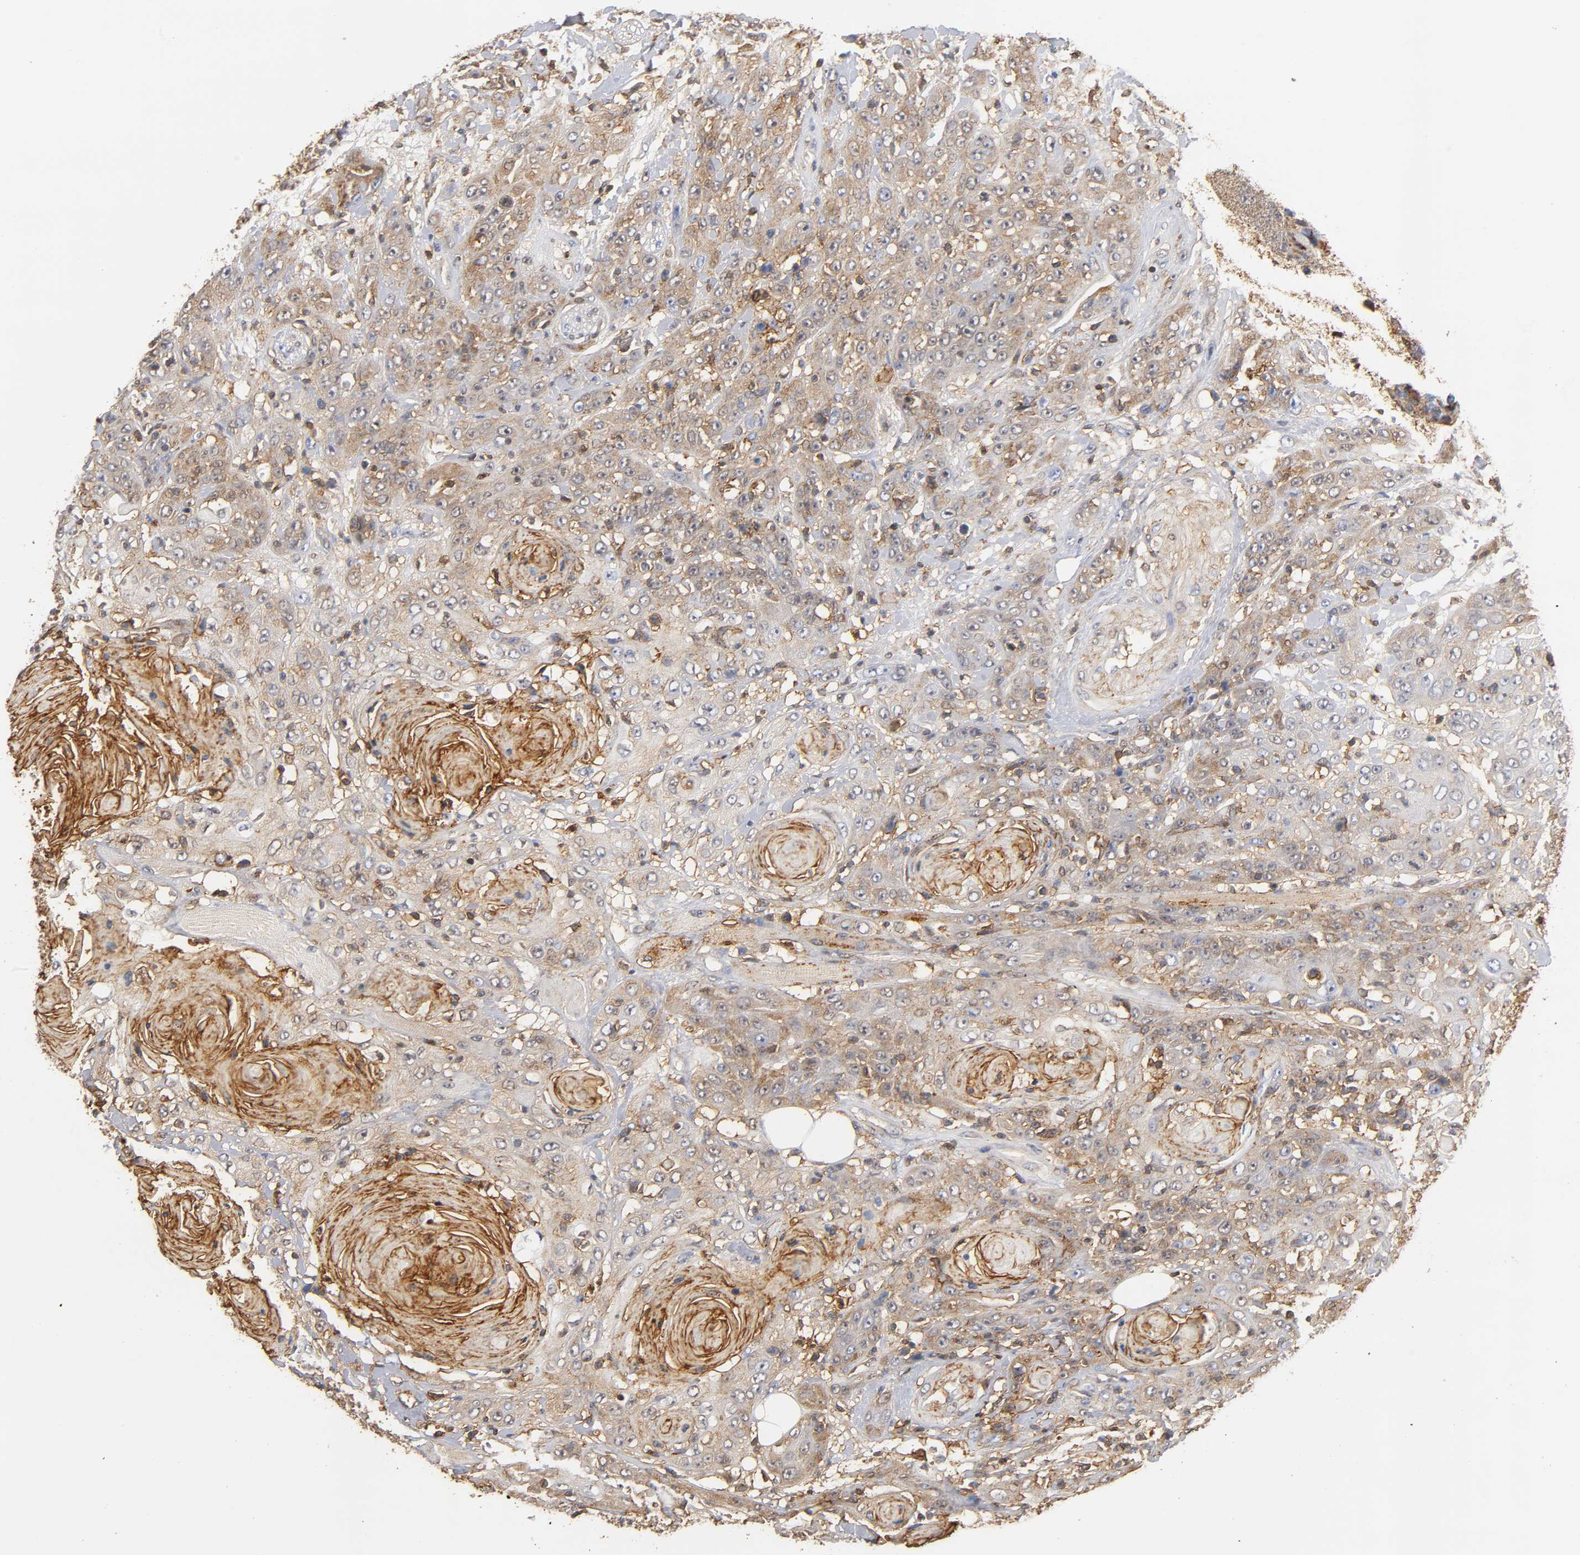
{"staining": {"intensity": "moderate", "quantity": ">75%", "location": "cytoplasmic/membranous"}, "tissue": "head and neck cancer", "cell_type": "Tumor cells", "image_type": "cancer", "snomed": [{"axis": "morphology", "description": "Squamous cell carcinoma, NOS"}, {"axis": "topography", "description": "Head-Neck"}], "caption": "Immunohistochemistry (IHC) micrograph of neoplastic tissue: human head and neck cancer (squamous cell carcinoma) stained using immunohistochemistry (IHC) shows medium levels of moderate protein expression localized specifically in the cytoplasmic/membranous of tumor cells, appearing as a cytoplasmic/membranous brown color.", "gene": "ANXA11", "patient": {"sex": "female", "age": 84}}